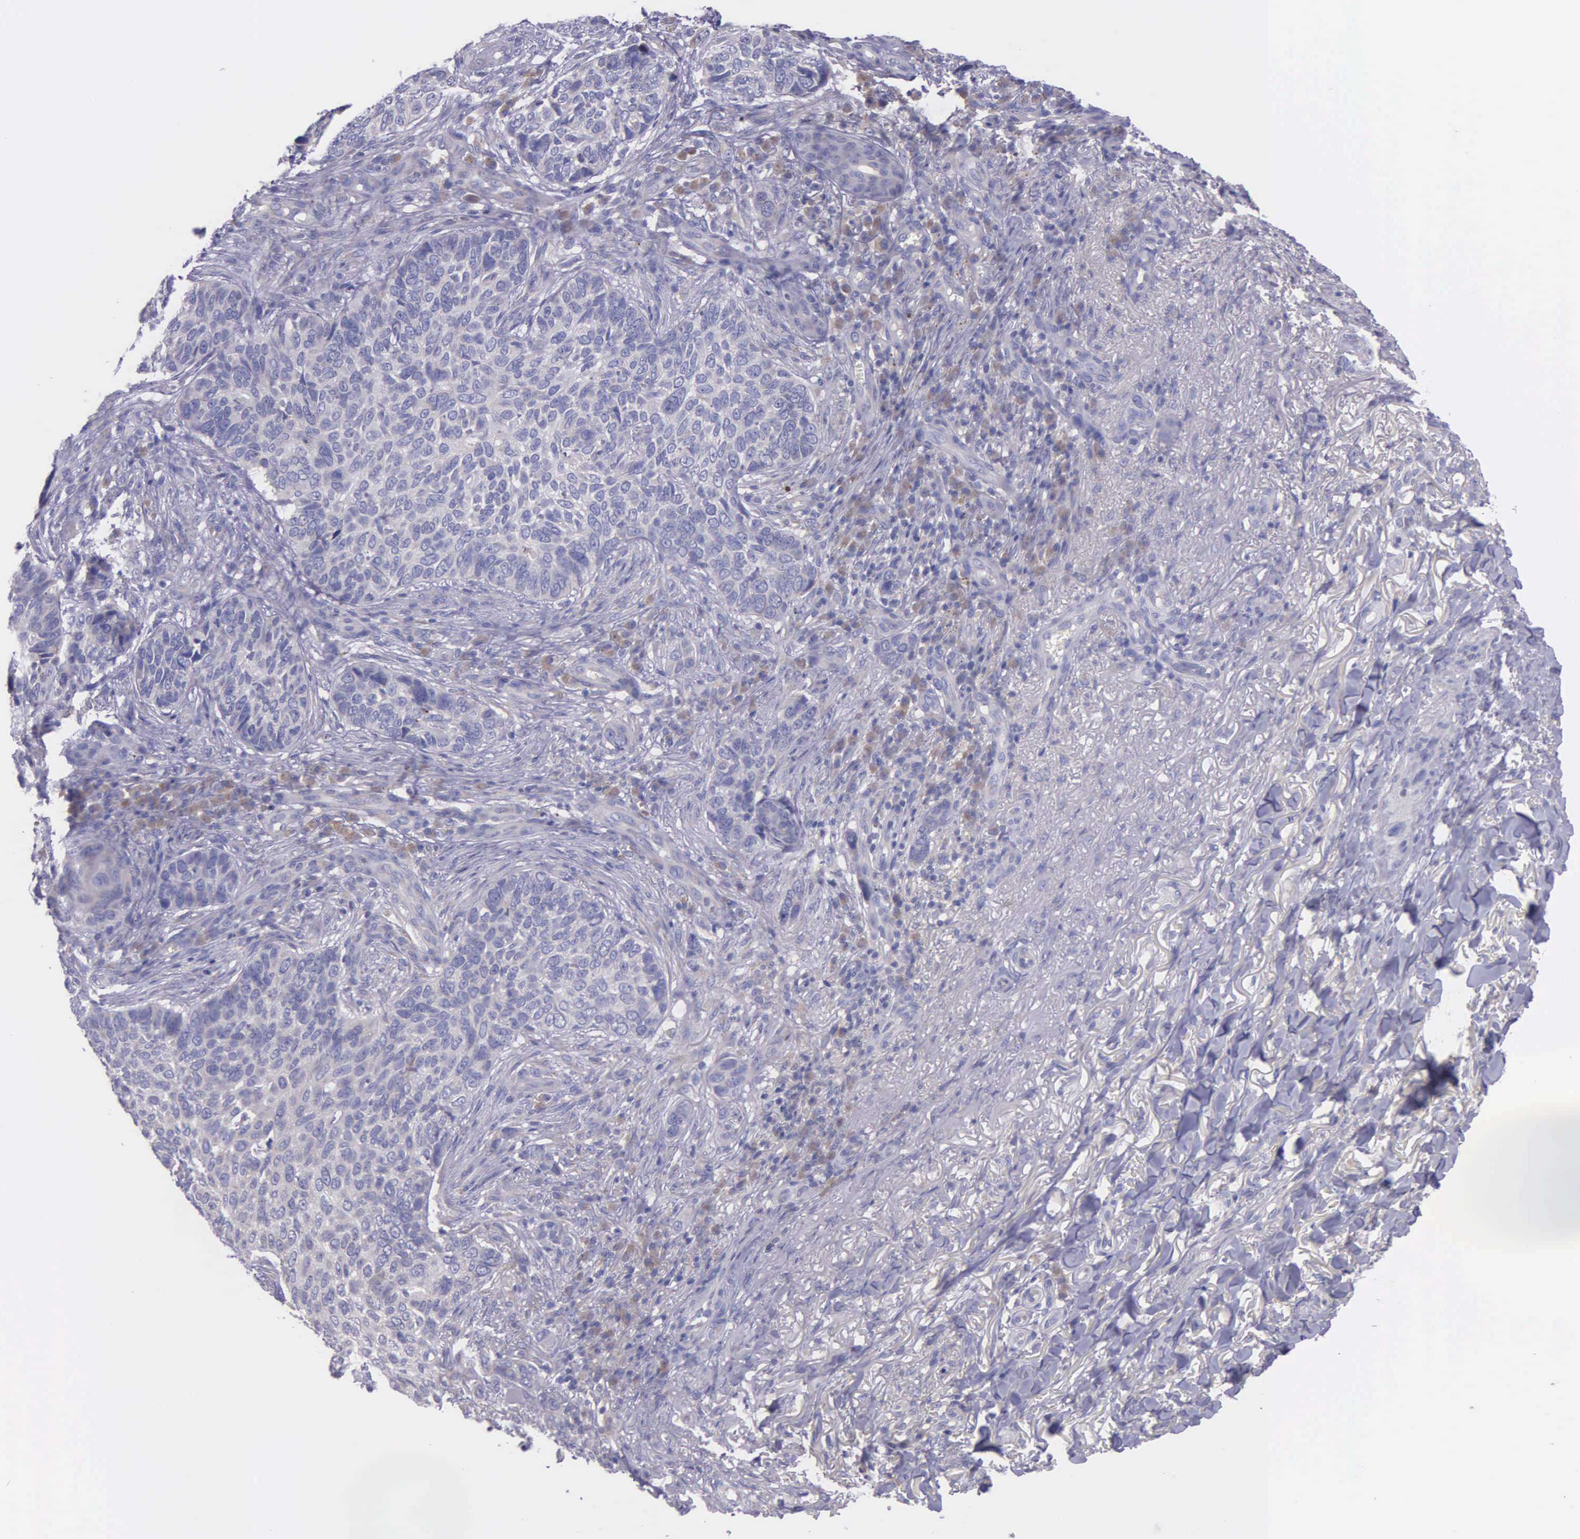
{"staining": {"intensity": "negative", "quantity": "none", "location": "none"}, "tissue": "skin cancer", "cell_type": "Tumor cells", "image_type": "cancer", "snomed": [{"axis": "morphology", "description": "Basal cell carcinoma"}, {"axis": "topography", "description": "Skin"}], "caption": "This micrograph is of skin cancer (basal cell carcinoma) stained with immunohistochemistry to label a protein in brown with the nuclei are counter-stained blue. There is no staining in tumor cells. (Immunohistochemistry, brightfield microscopy, high magnification).", "gene": "MIA2", "patient": {"sex": "male", "age": 81}}